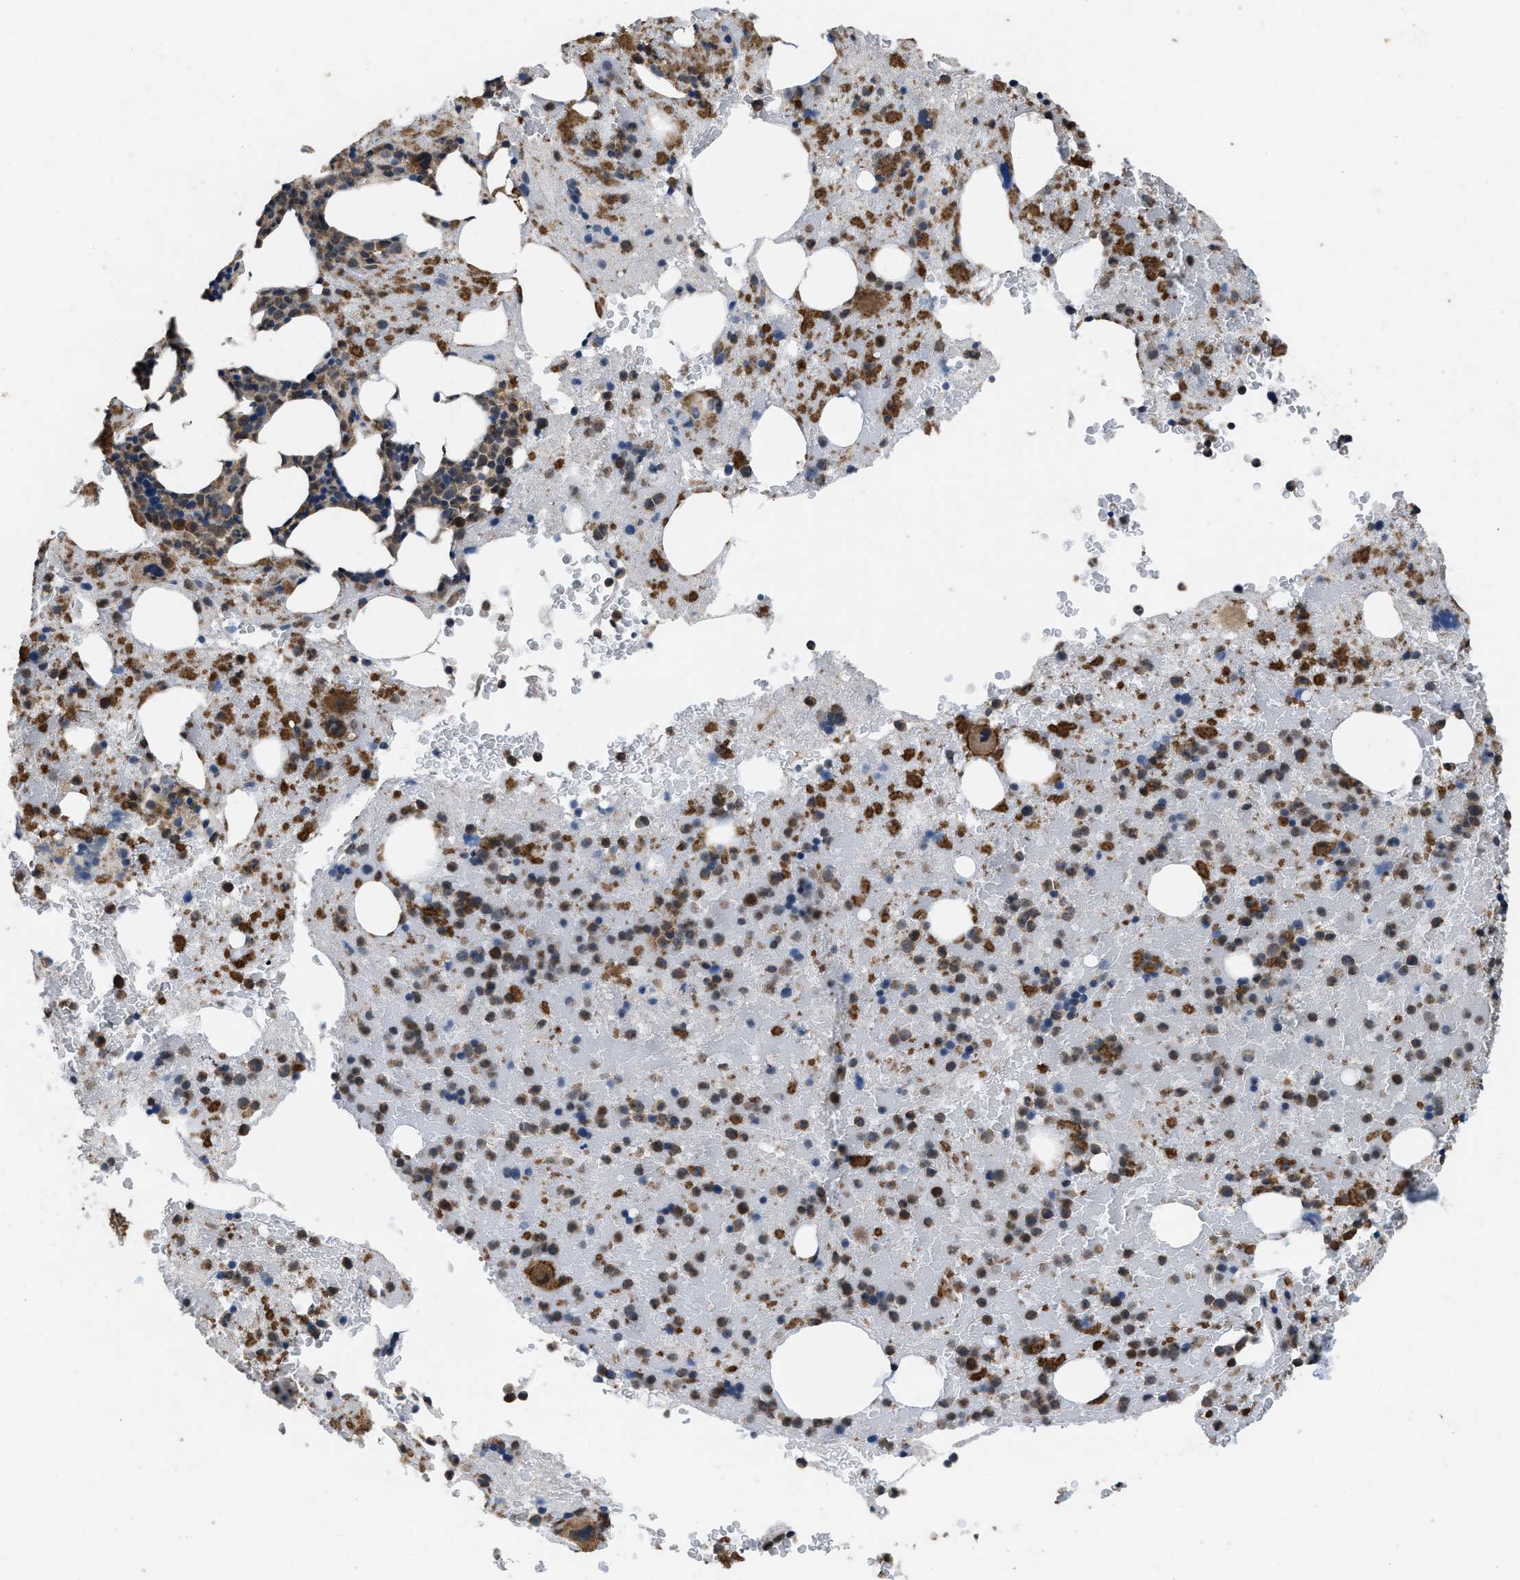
{"staining": {"intensity": "moderate", "quantity": ">75%", "location": "cytoplasmic/membranous"}, "tissue": "bone marrow", "cell_type": "Hematopoietic cells", "image_type": "normal", "snomed": [{"axis": "morphology", "description": "Normal tissue, NOS"}, {"axis": "morphology", "description": "Inflammation, NOS"}, {"axis": "topography", "description": "Bone marrow"}], "caption": "Immunohistochemical staining of unremarkable human bone marrow shows medium levels of moderate cytoplasmic/membranous positivity in about >75% of hematopoietic cells. Immunohistochemistry stains the protein of interest in brown and the nuclei are stained blue.", "gene": "ARL6", "patient": {"sex": "male", "age": 63}}